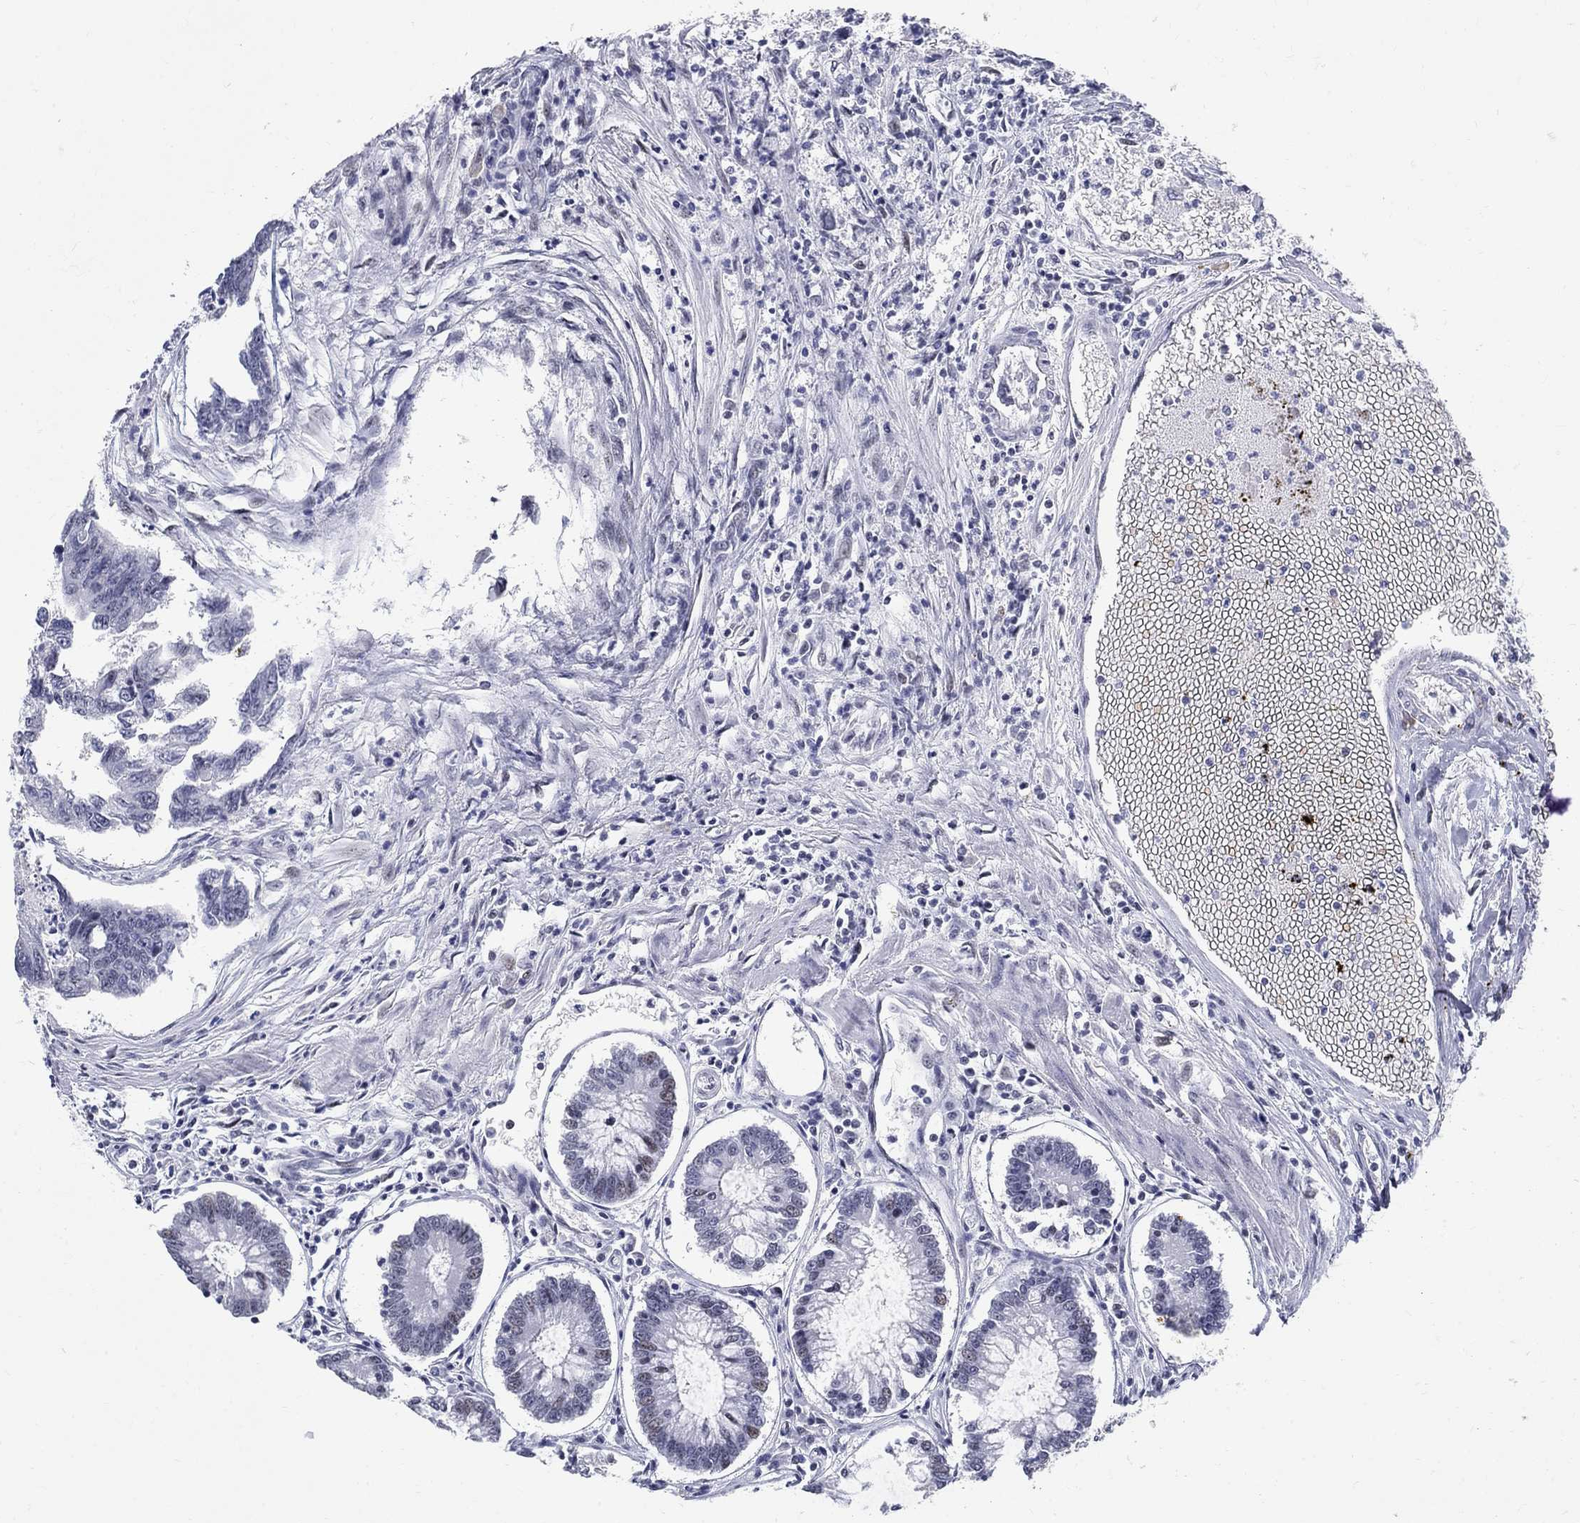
{"staining": {"intensity": "negative", "quantity": "none", "location": "none"}, "tissue": "colorectal cancer", "cell_type": "Tumor cells", "image_type": "cancer", "snomed": [{"axis": "morphology", "description": "Adenocarcinoma, NOS"}, {"axis": "topography", "description": "Colon"}], "caption": "This is an immunohistochemistry photomicrograph of colorectal cancer (adenocarcinoma). There is no staining in tumor cells.", "gene": "BHLHE22", "patient": {"sex": "female", "age": 65}}